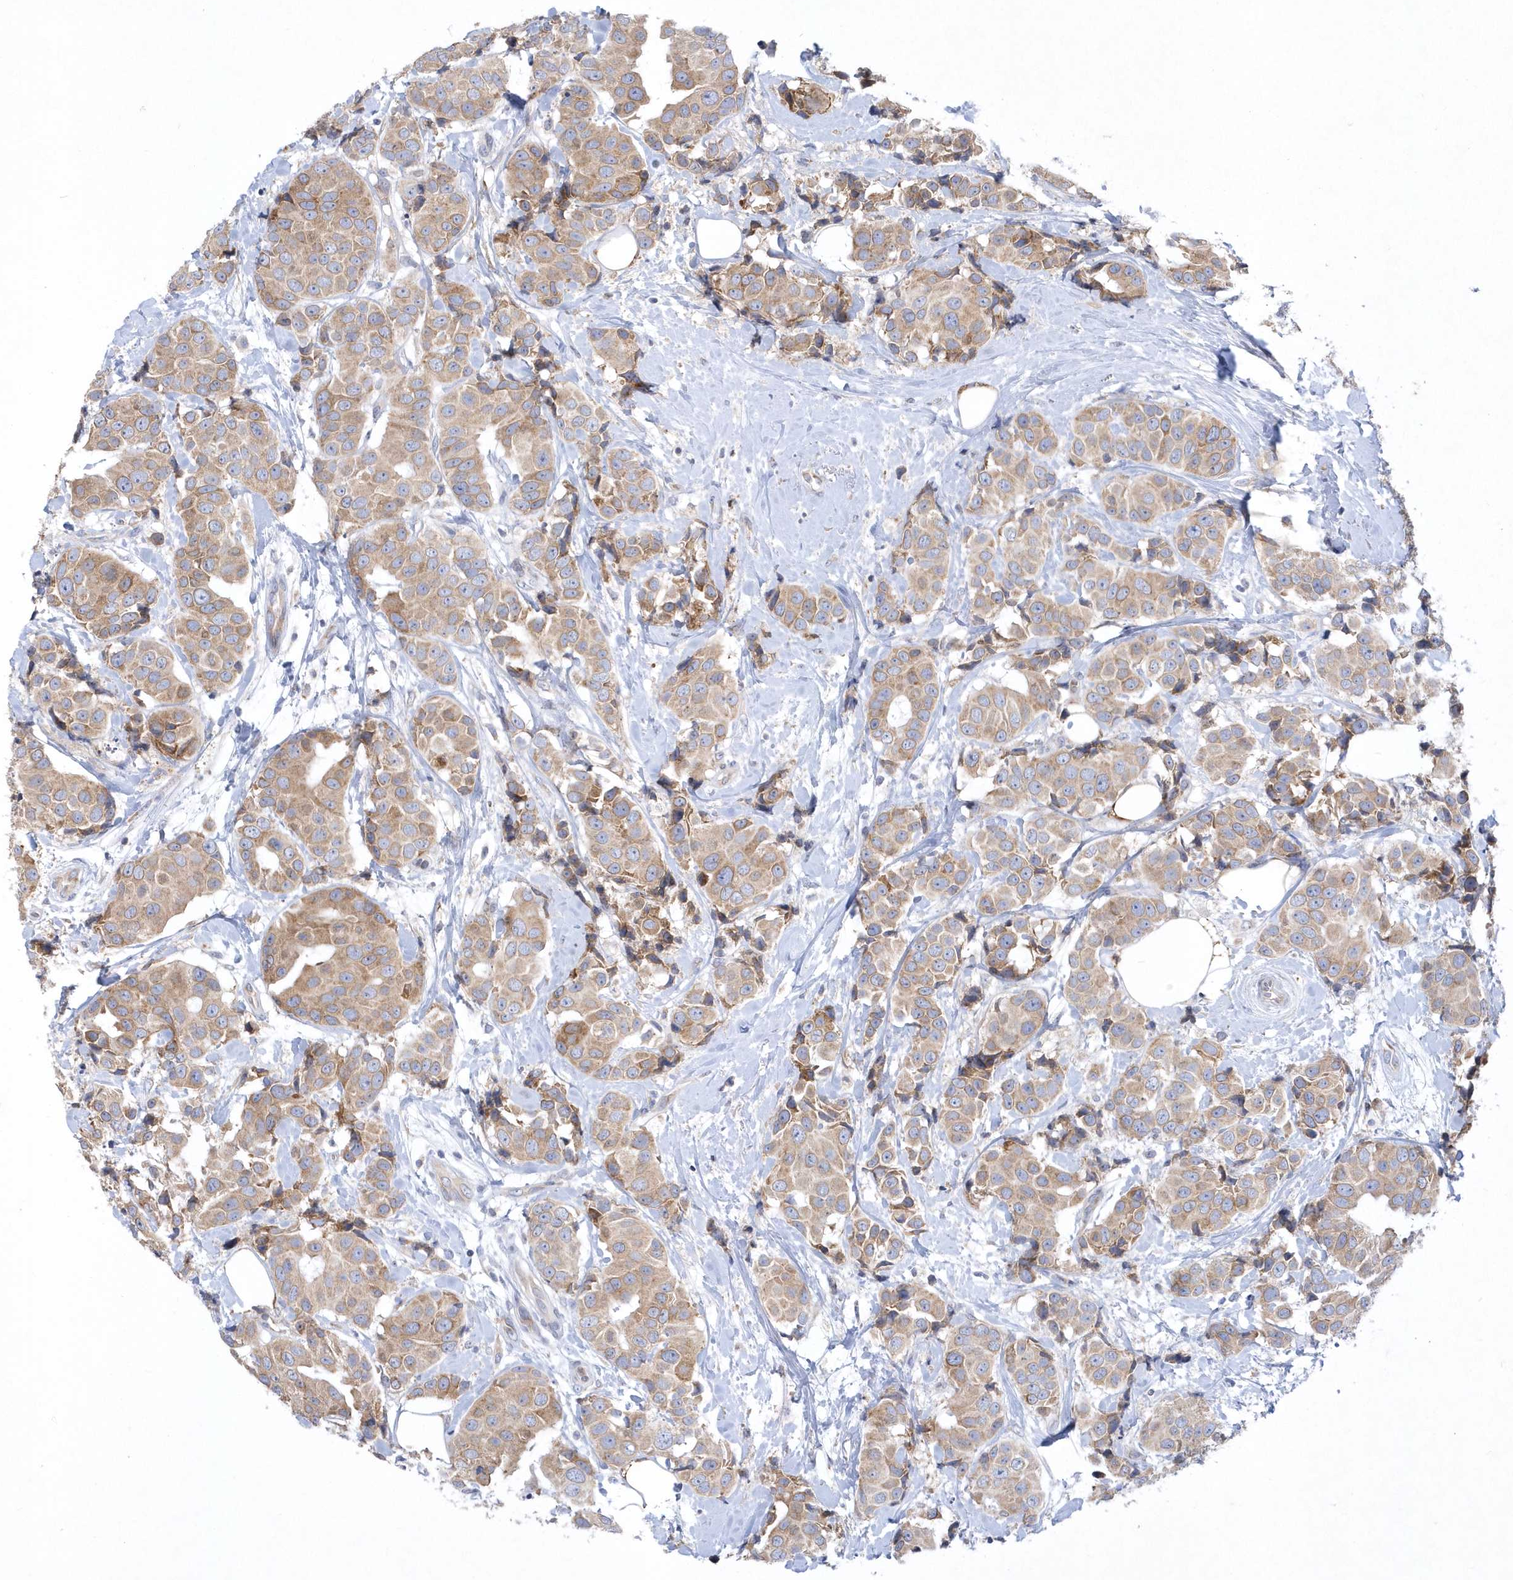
{"staining": {"intensity": "weak", "quantity": ">75%", "location": "cytoplasmic/membranous"}, "tissue": "breast cancer", "cell_type": "Tumor cells", "image_type": "cancer", "snomed": [{"axis": "morphology", "description": "Normal tissue, NOS"}, {"axis": "morphology", "description": "Duct carcinoma"}, {"axis": "topography", "description": "Breast"}], "caption": "Tumor cells exhibit low levels of weak cytoplasmic/membranous positivity in approximately >75% of cells in intraductal carcinoma (breast).", "gene": "DGAT1", "patient": {"sex": "female", "age": 39}}